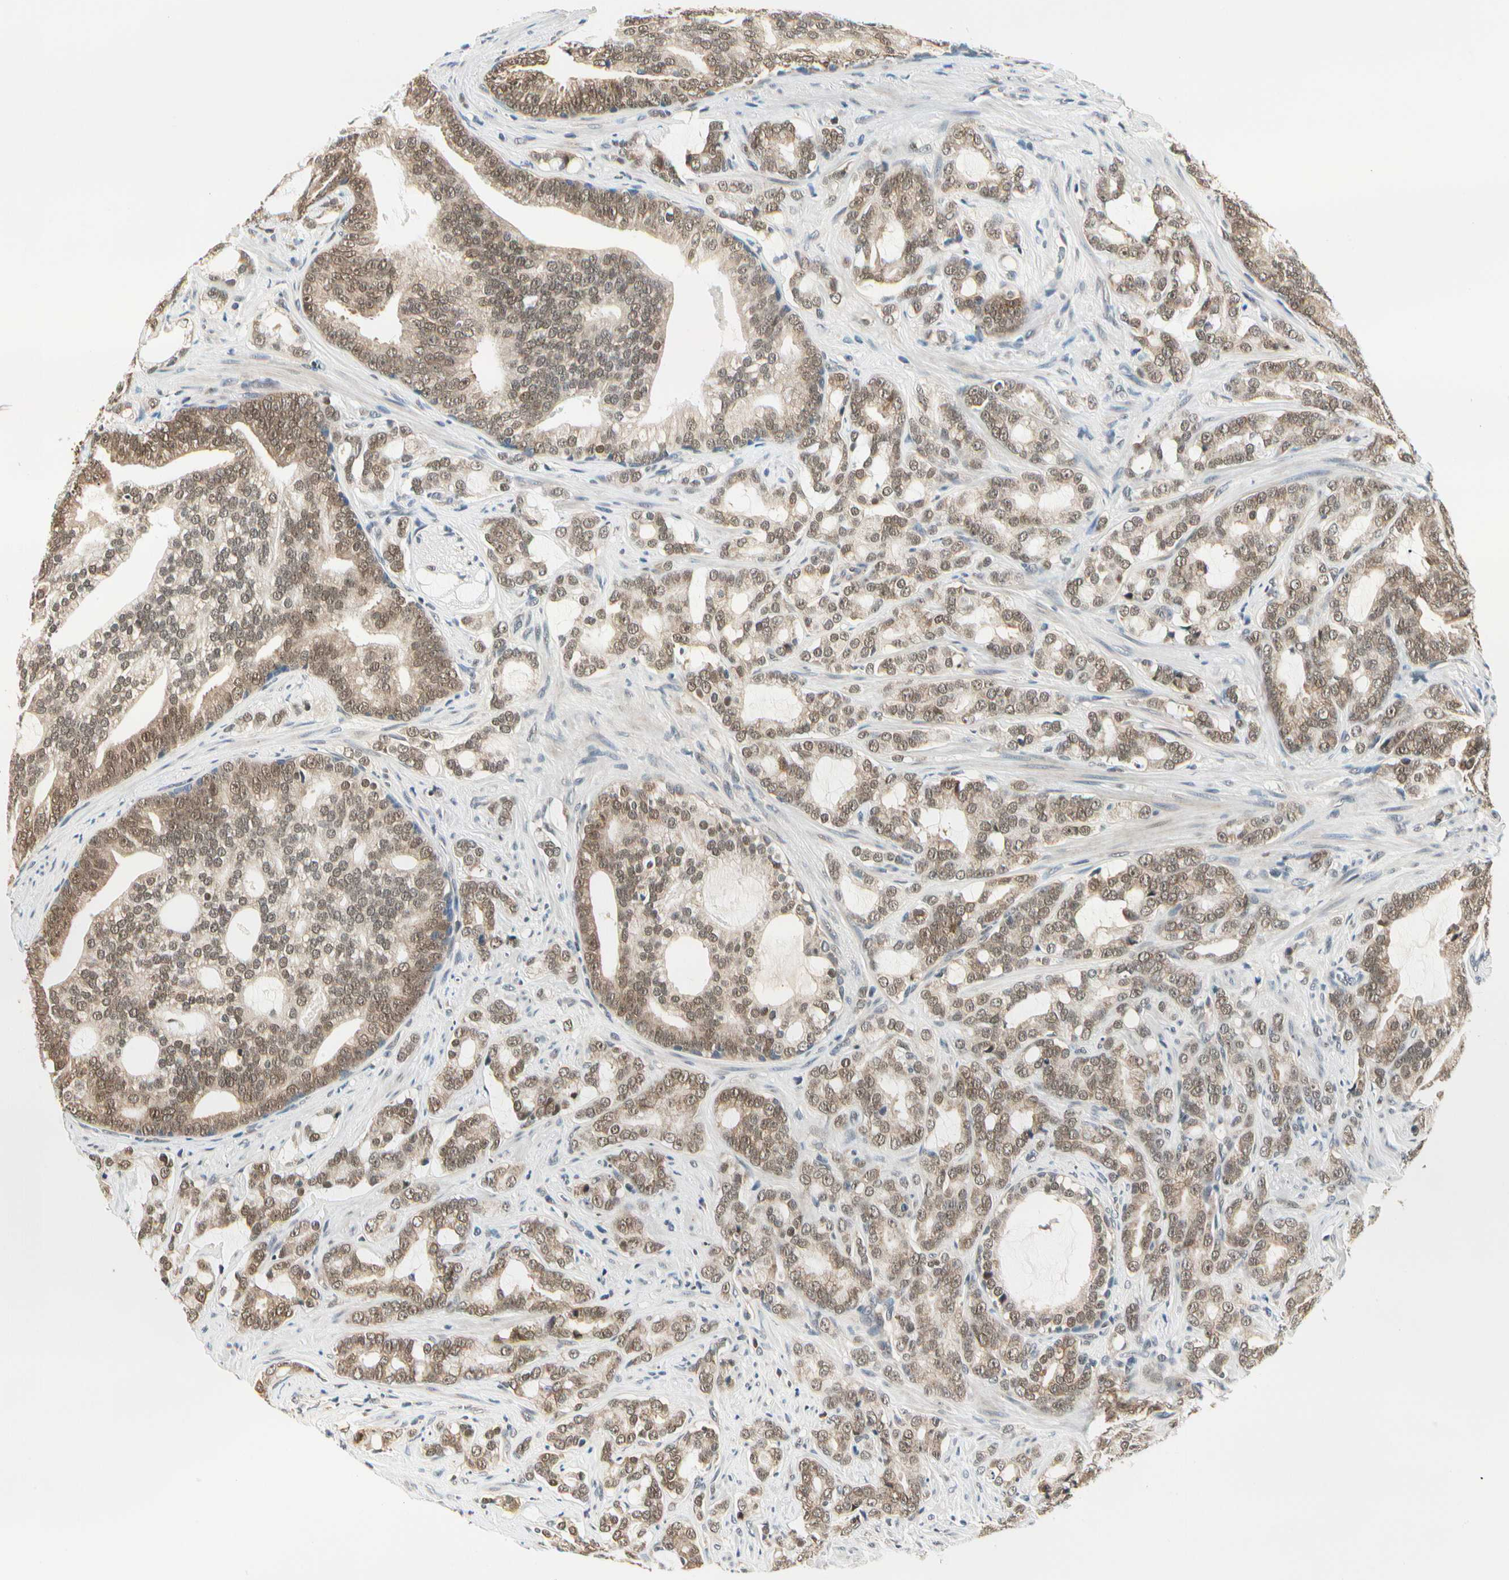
{"staining": {"intensity": "moderate", "quantity": ">75%", "location": "cytoplasmic/membranous"}, "tissue": "prostate cancer", "cell_type": "Tumor cells", "image_type": "cancer", "snomed": [{"axis": "morphology", "description": "Adenocarcinoma, Low grade"}, {"axis": "topography", "description": "Prostate"}], "caption": "Immunohistochemistry (IHC) of human prostate cancer (low-grade adenocarcinoma) exhibits medium levels of moderate cytoplasmic/membranous positivity in about >75% of tumor cells.", "gene": "PDK2", "patient": {"sex": "male", "age": 58}}